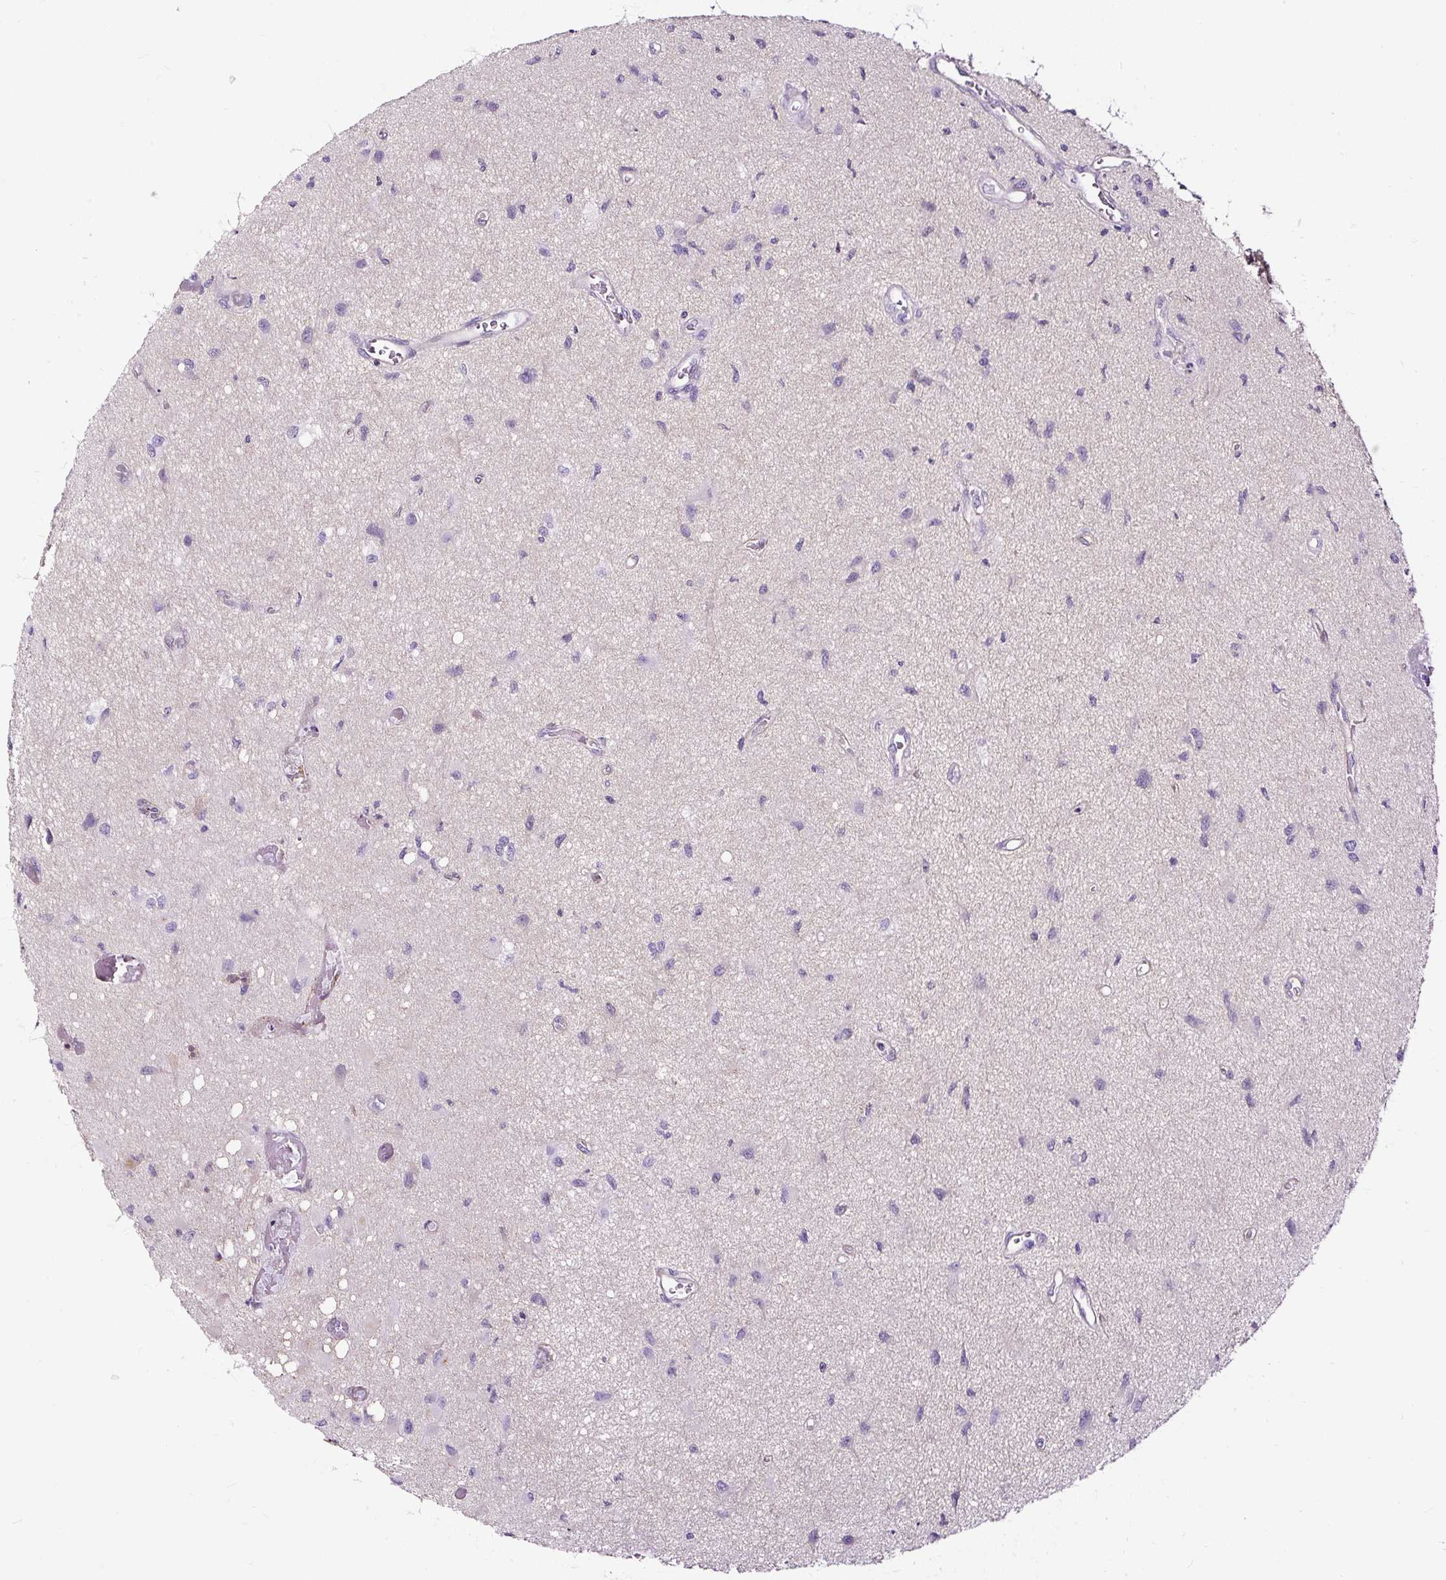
{"staining": {"intensity": "negative", "quantity": "none", "location": "none"}, "tissue": "glioma", "cell_type": "Tumor cells", "image_type": "cancer", "snomed": [{"axis": "morphology", "description": "Glioma, malignant, High grade"}, {"axis": "topography", "description": "Brain"}], "caption": "This is an IHC micrograph of high-grade glioma (malignant). There is no staining in tumor cells.", "gene": "SLC7A8", "patient": {"sex": "male", "age": 67}}